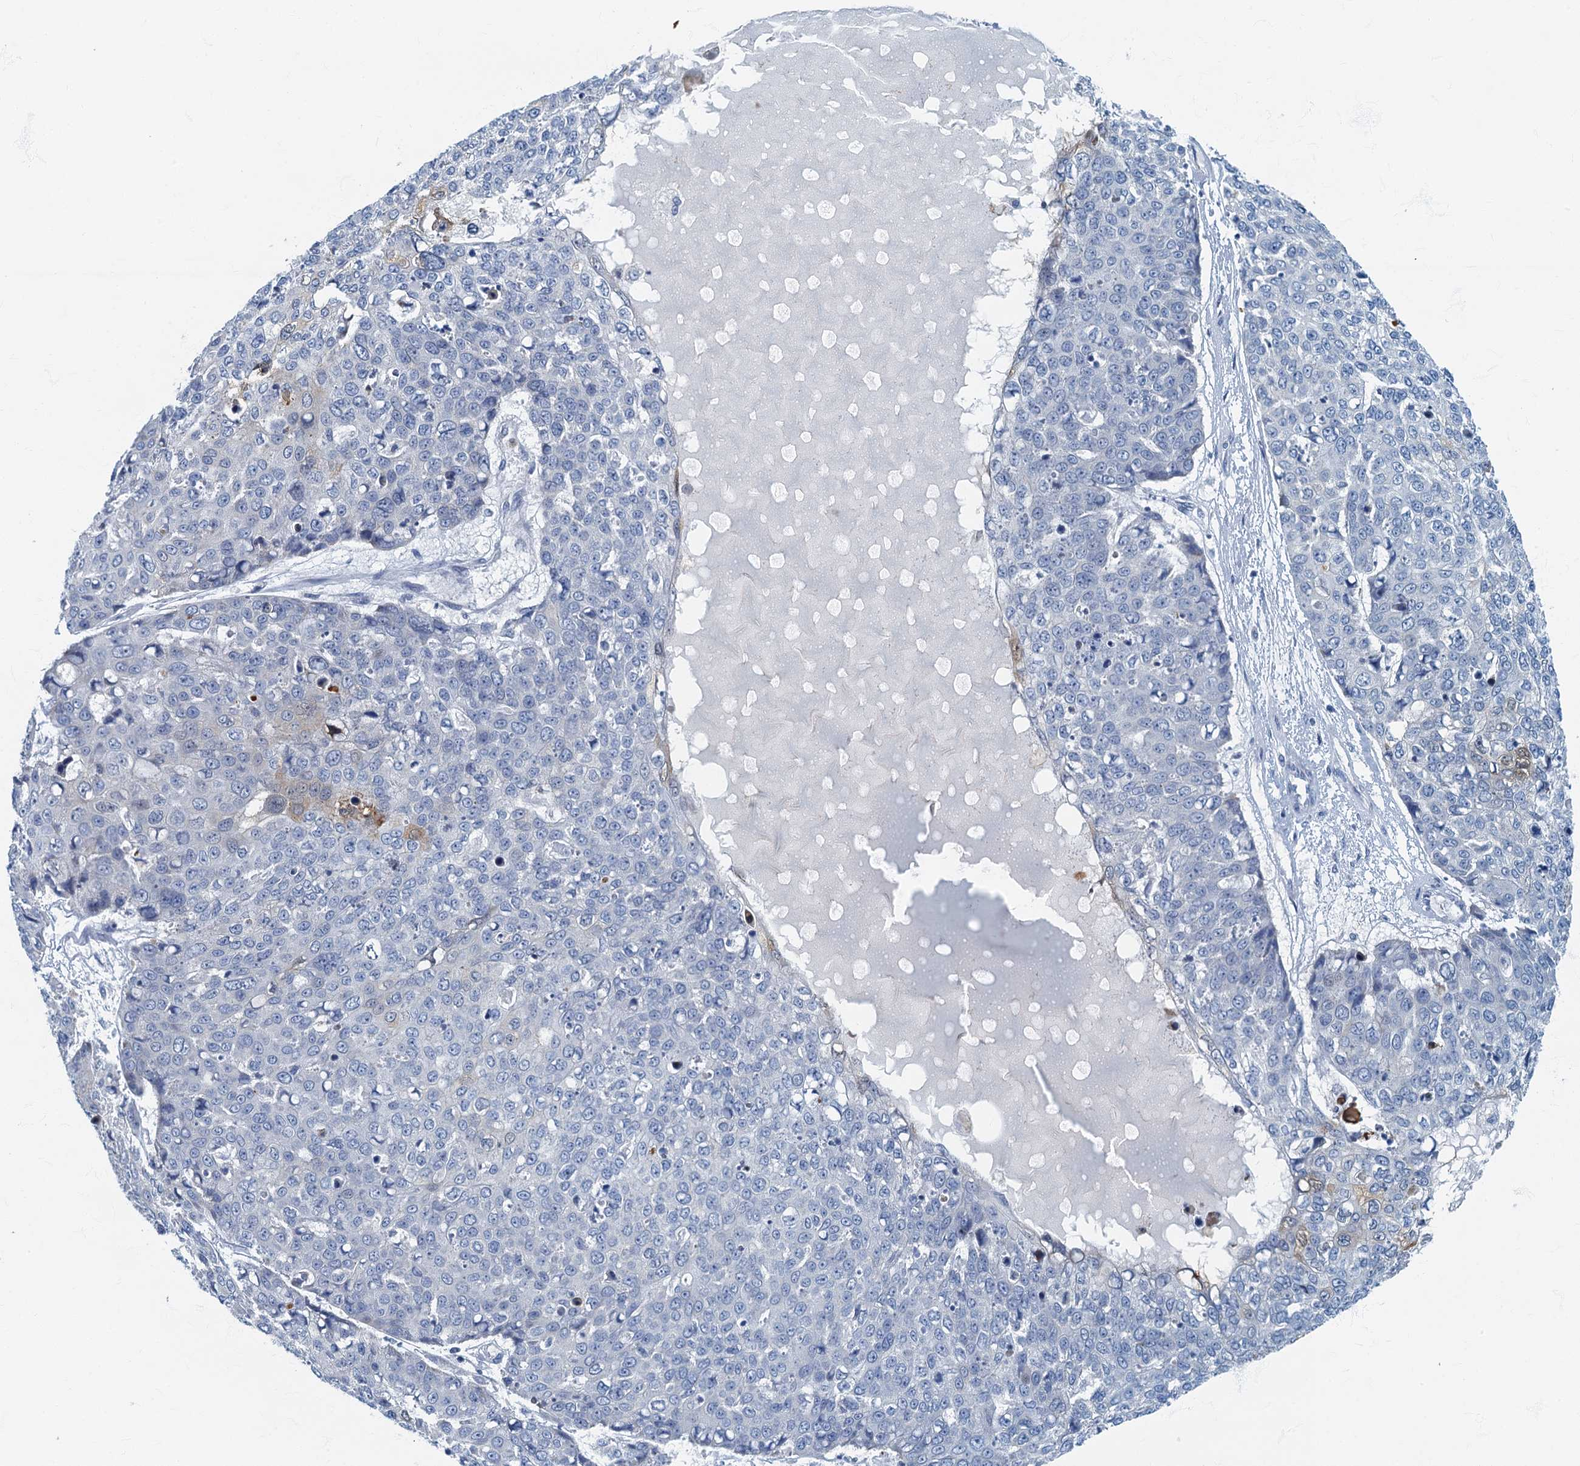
{"staining": {"intensity": "negative", "quantity": "none", "location": "none"}, "tissue": "skin cancer", "cell_type": "Tumor cells", "image_type": "cancer", "snomed": [{"axis": "morphology", "description": "Squamous cell carcinoma, NOS"}, {"axis": "topography", "description": "Skin"}], "caption": "There is no significant positivity in tumor cells of skin squamous cell carcinoma.", "gene": "ANKDD1A", "patient": {"sex": "female", "age": 44}}